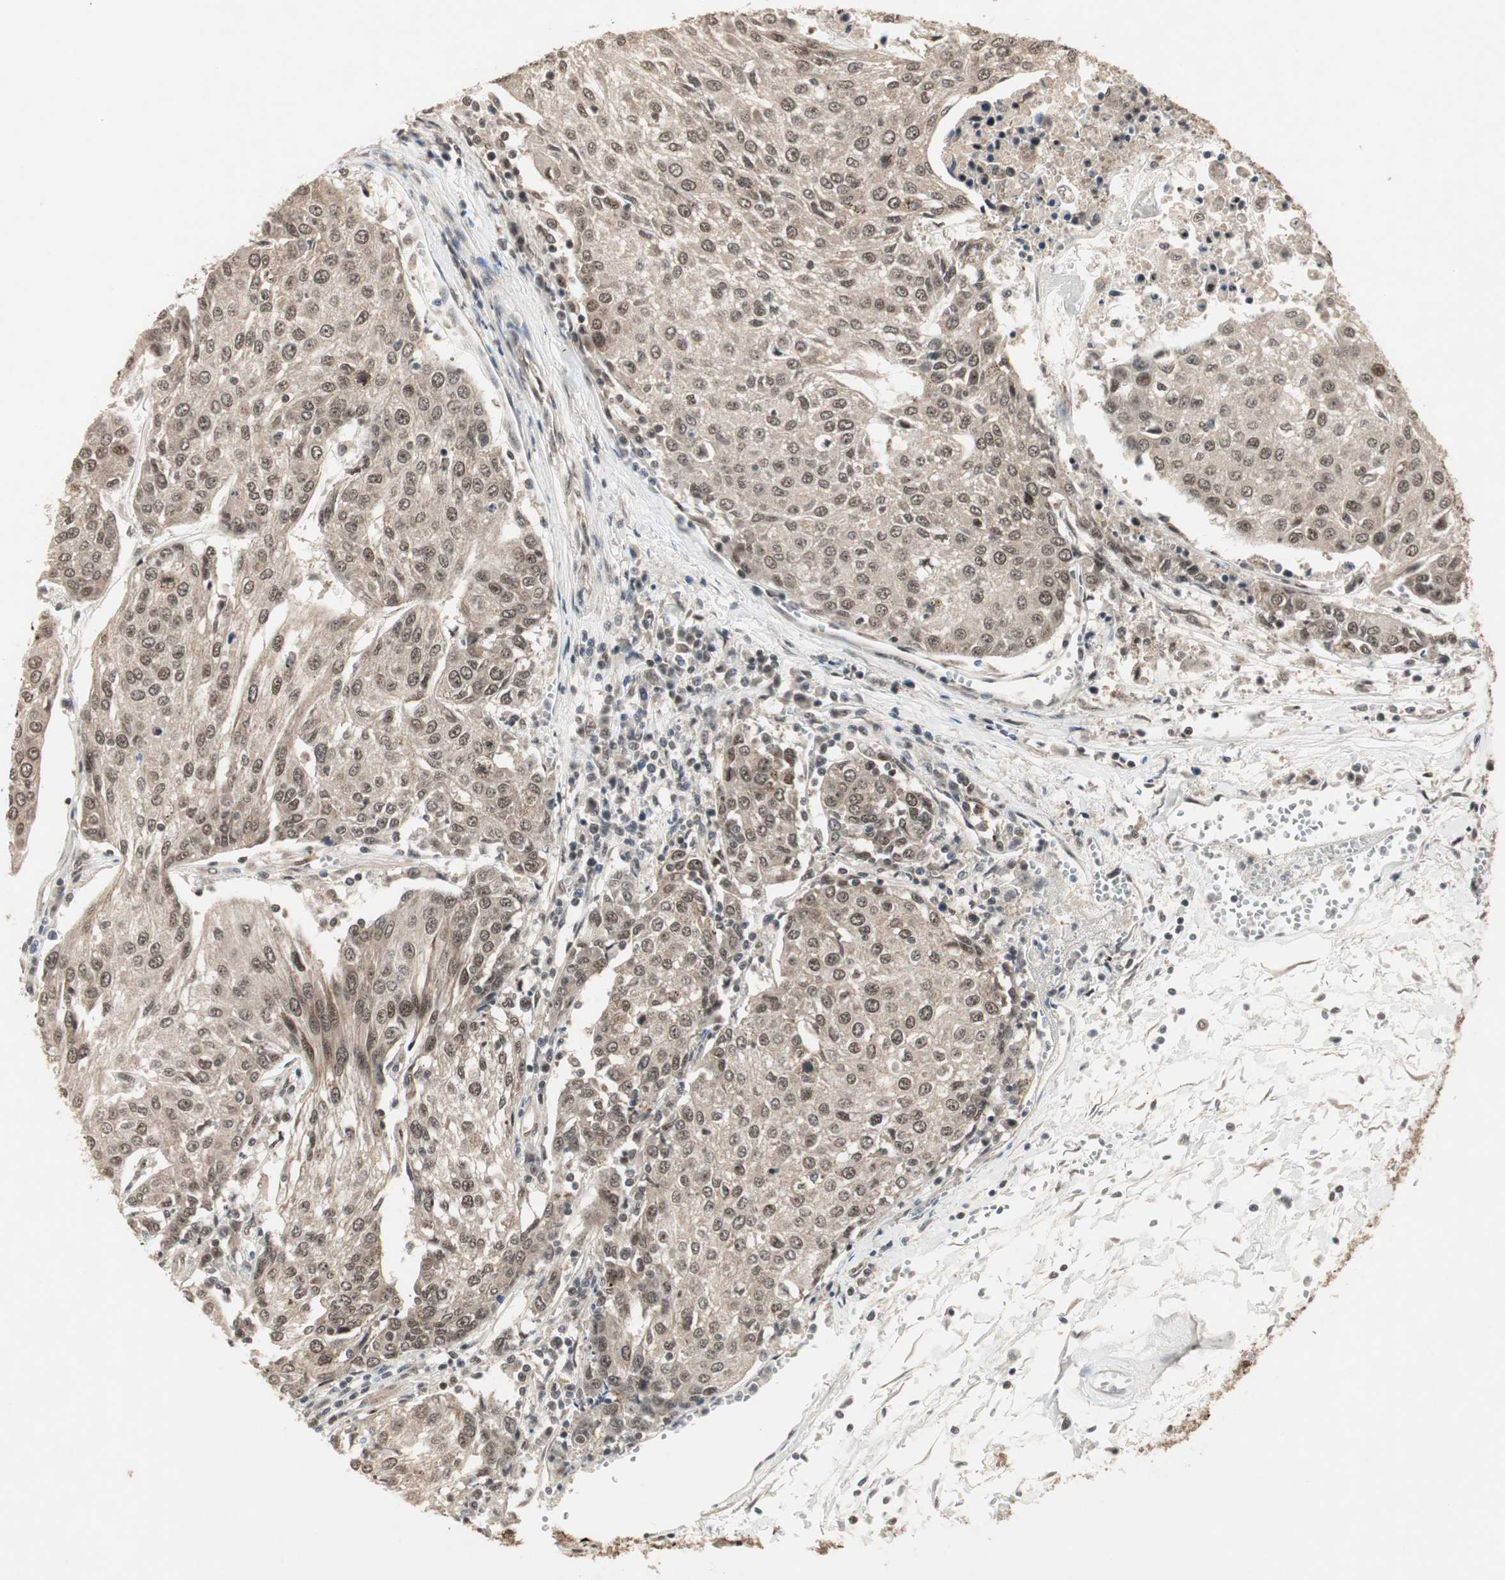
{"staining": {"intensity": "weak", "quantity": ">75%", "location": "cytoplasmic/membranous,nuclear"}, "tissue": "urothelial cancer", "cell_type": "Tumor cells", "image_type": "cancer", "snomed": [{"axis": "morphology", "description": "Urothelial carcinoma, High grade"}, {"axis": "topography", "description": "Urinary bladder"}], "caption": "DAB (3,3'-diaminobenzidine) immunohistochemical staining of human urothelial cancer exhibits weak cytoplasmic/membranous and nuclear protein staining in about >75% of tumor cells.", "gene": "CSNK2B", "patient": {"sex": "female", "age": 85}}